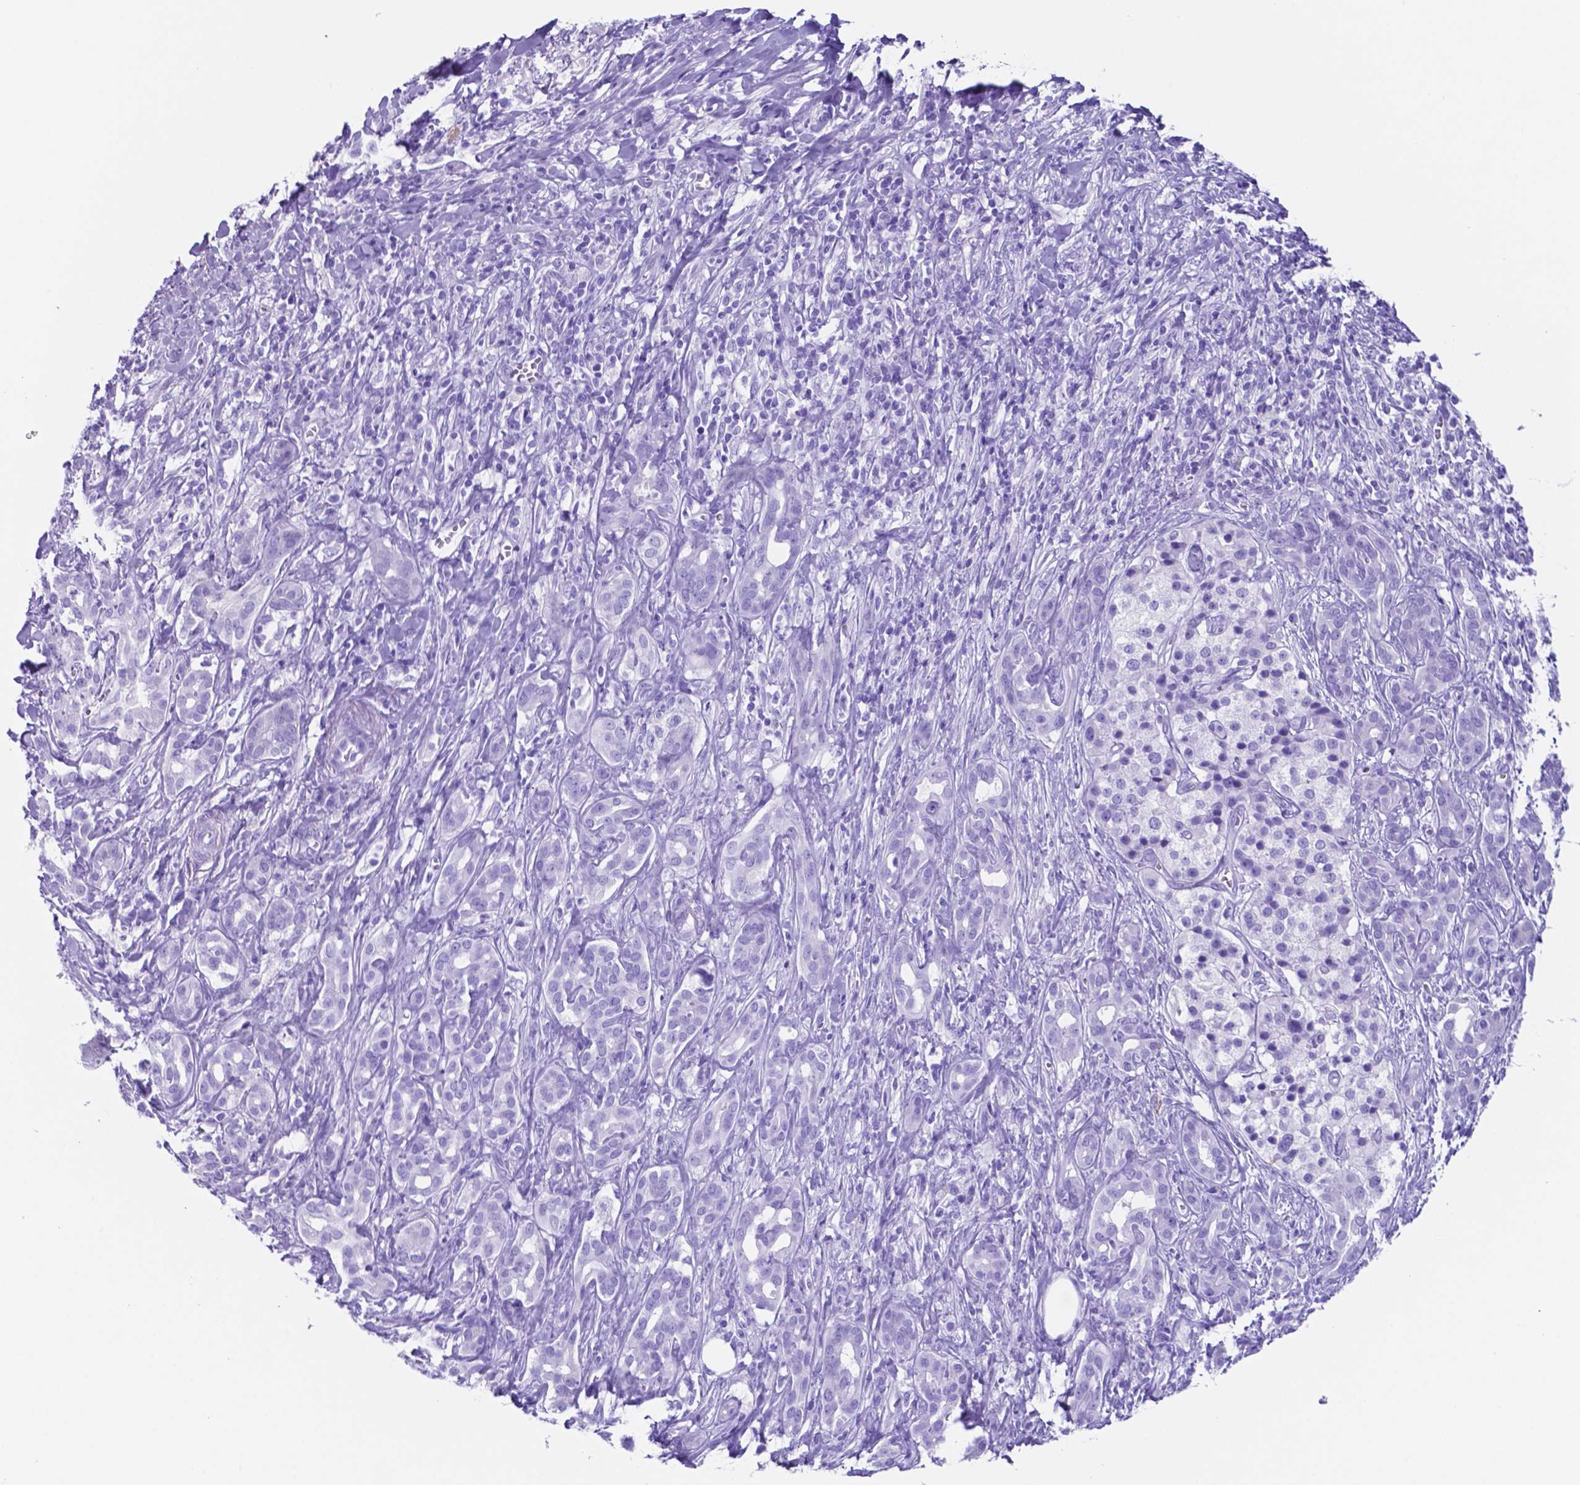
{"staining": {"intensity": "negative", "quantity": "none", "location": "none"}, "tissue": "pancreatic cancer", "cell_type": "Tumor cells", "image_type": "cancer", "snomed": [{"axis": "morphology", "description": "Adenocarcinoma, NOS"}, {"axis": "topography", "description": "Pancreas"}], "caption": "Immunohistochemistry (IHC) of human adenocarcinoma (pancreatic) reveals no expression in tumor cells. Nuclei are stained in blue.", "gene": "DNAAF8", "patient": {"sex": "male", "age": 61}}